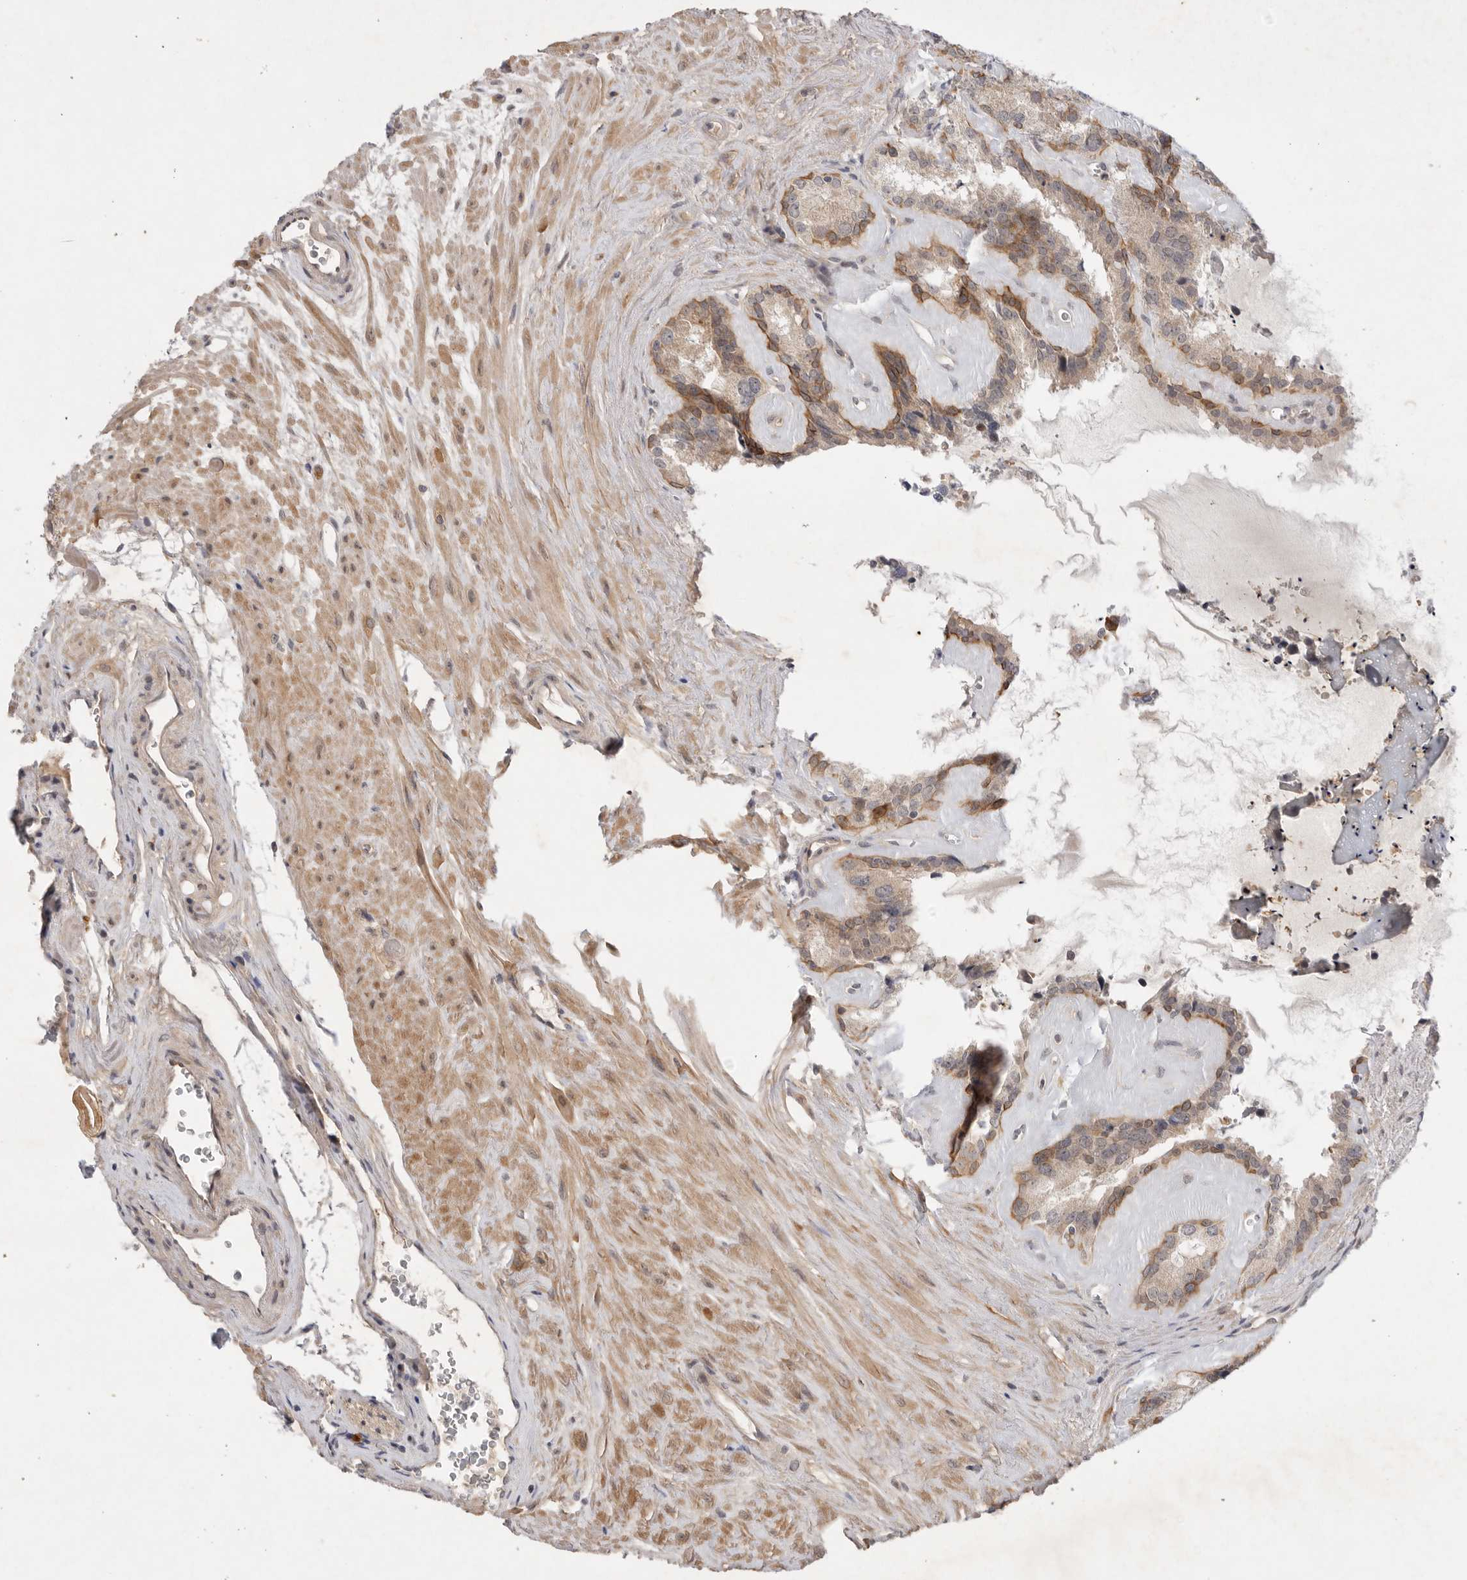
{"staining": {"intensity": "moderate", "quantity": ">75%", "location": "cytoplasmic/membranous"}, "tissue": "seminal vesicle", "cell_type": "Glandular cells", "image_type": "normal", "snomed": [{"axis": "morphology", "description": "Normal tissue, NOS"}, {"axis": "topography", "description": "Prostate"}, {"axis": "topography", "description": "Seminal veicle"}], "caption": "IHC photomicrograph of benign seminal vesicle stained for a protein (brown), which displays medium levels of moderate cytoplasmic/membranous expression in about >75% of glandular cells.", "gene": "PTPDC1", "patient": {"sex": "male", "age": 59}}